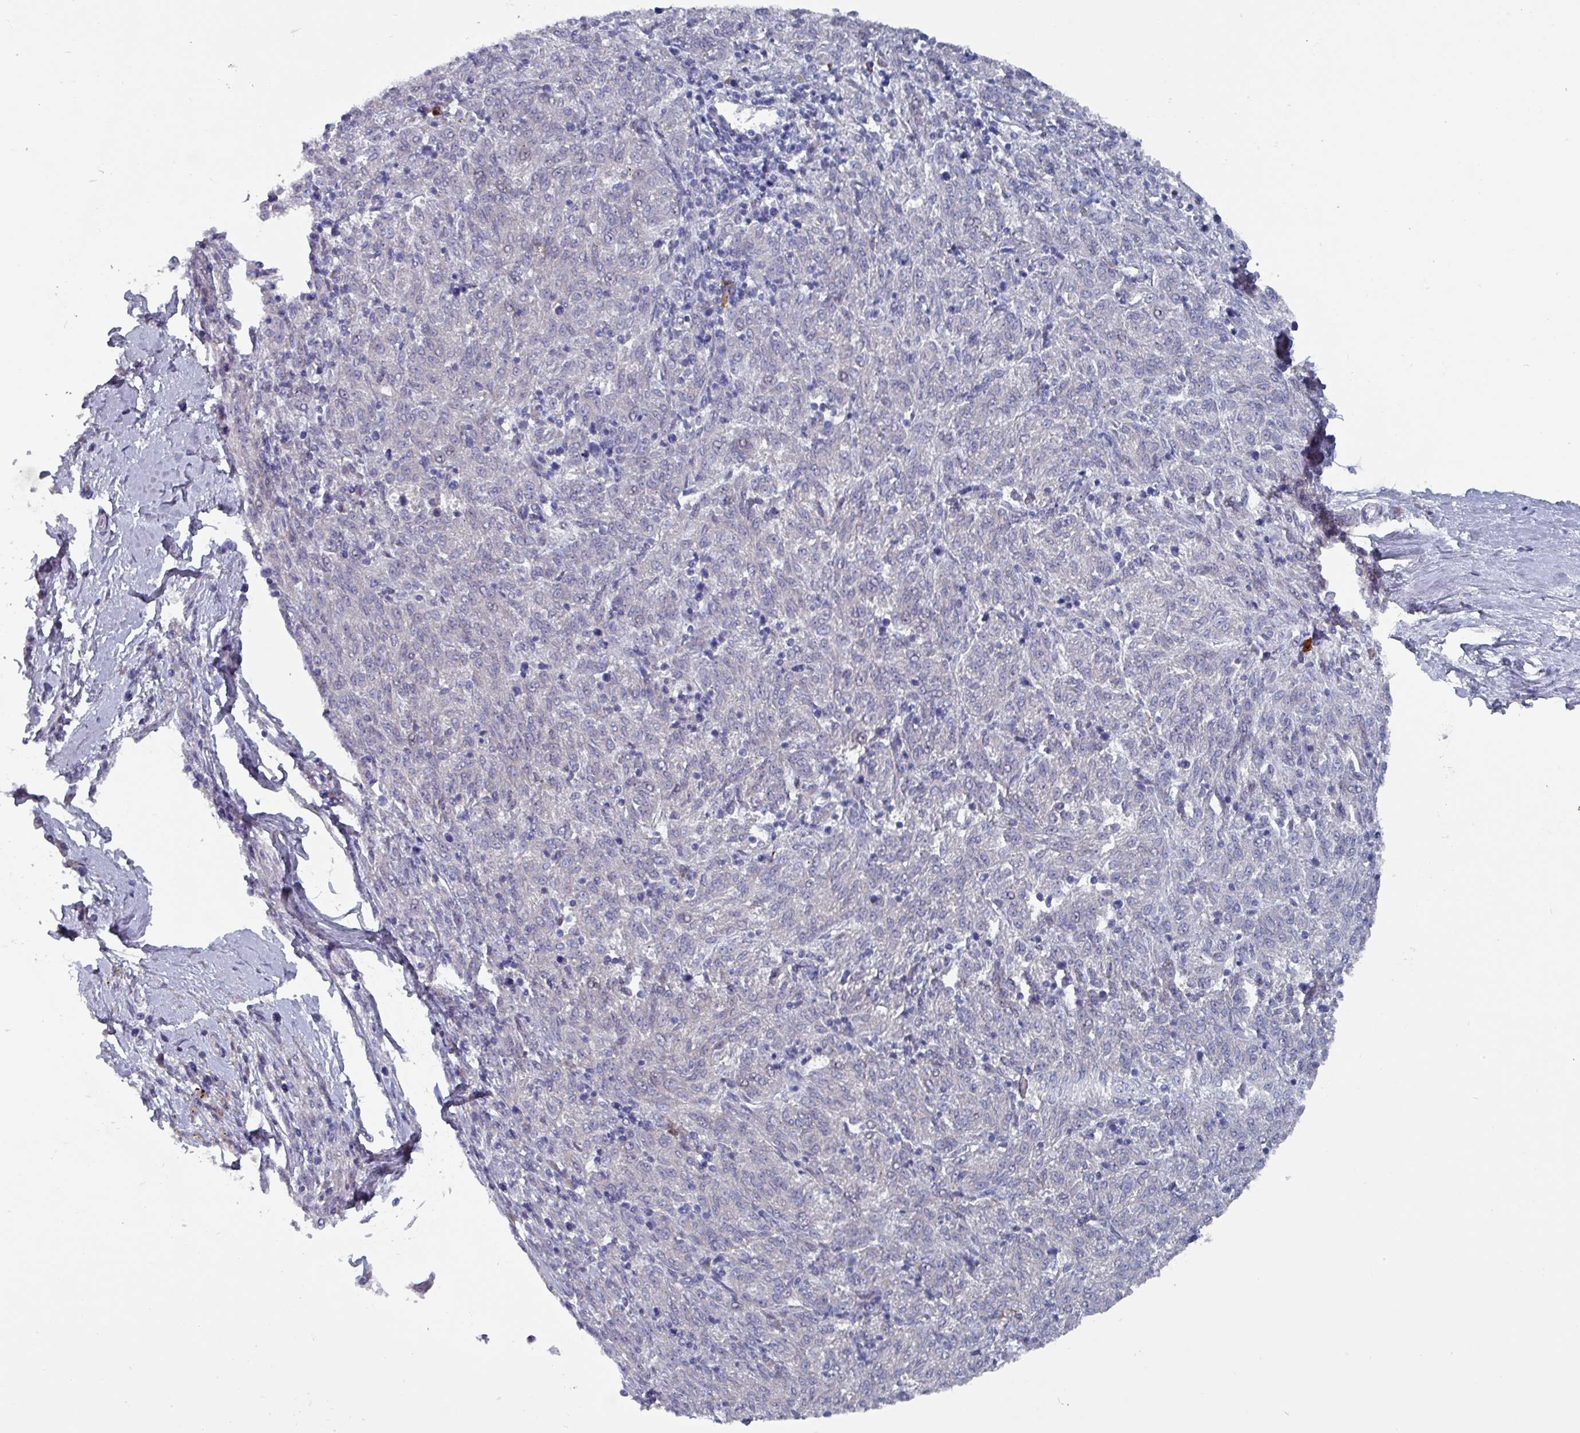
{"staining": {"intensity": "negative", "quantity": "none", "location": "none"}, "tissue": "melanoma", "cell_type": "Tumor cells", "image_type": "cancer", "snomed": [{"axis": "morphology", "description": "Malignant melanoma, NOS"}, {"axis": "topography", "description": "Skin"}], "caption": "A photomicrograph of human malignant melanoma is negative for staining in tumor cells.", "gene": "DRD5", "patient": {"sex": "female", "age": 72}}